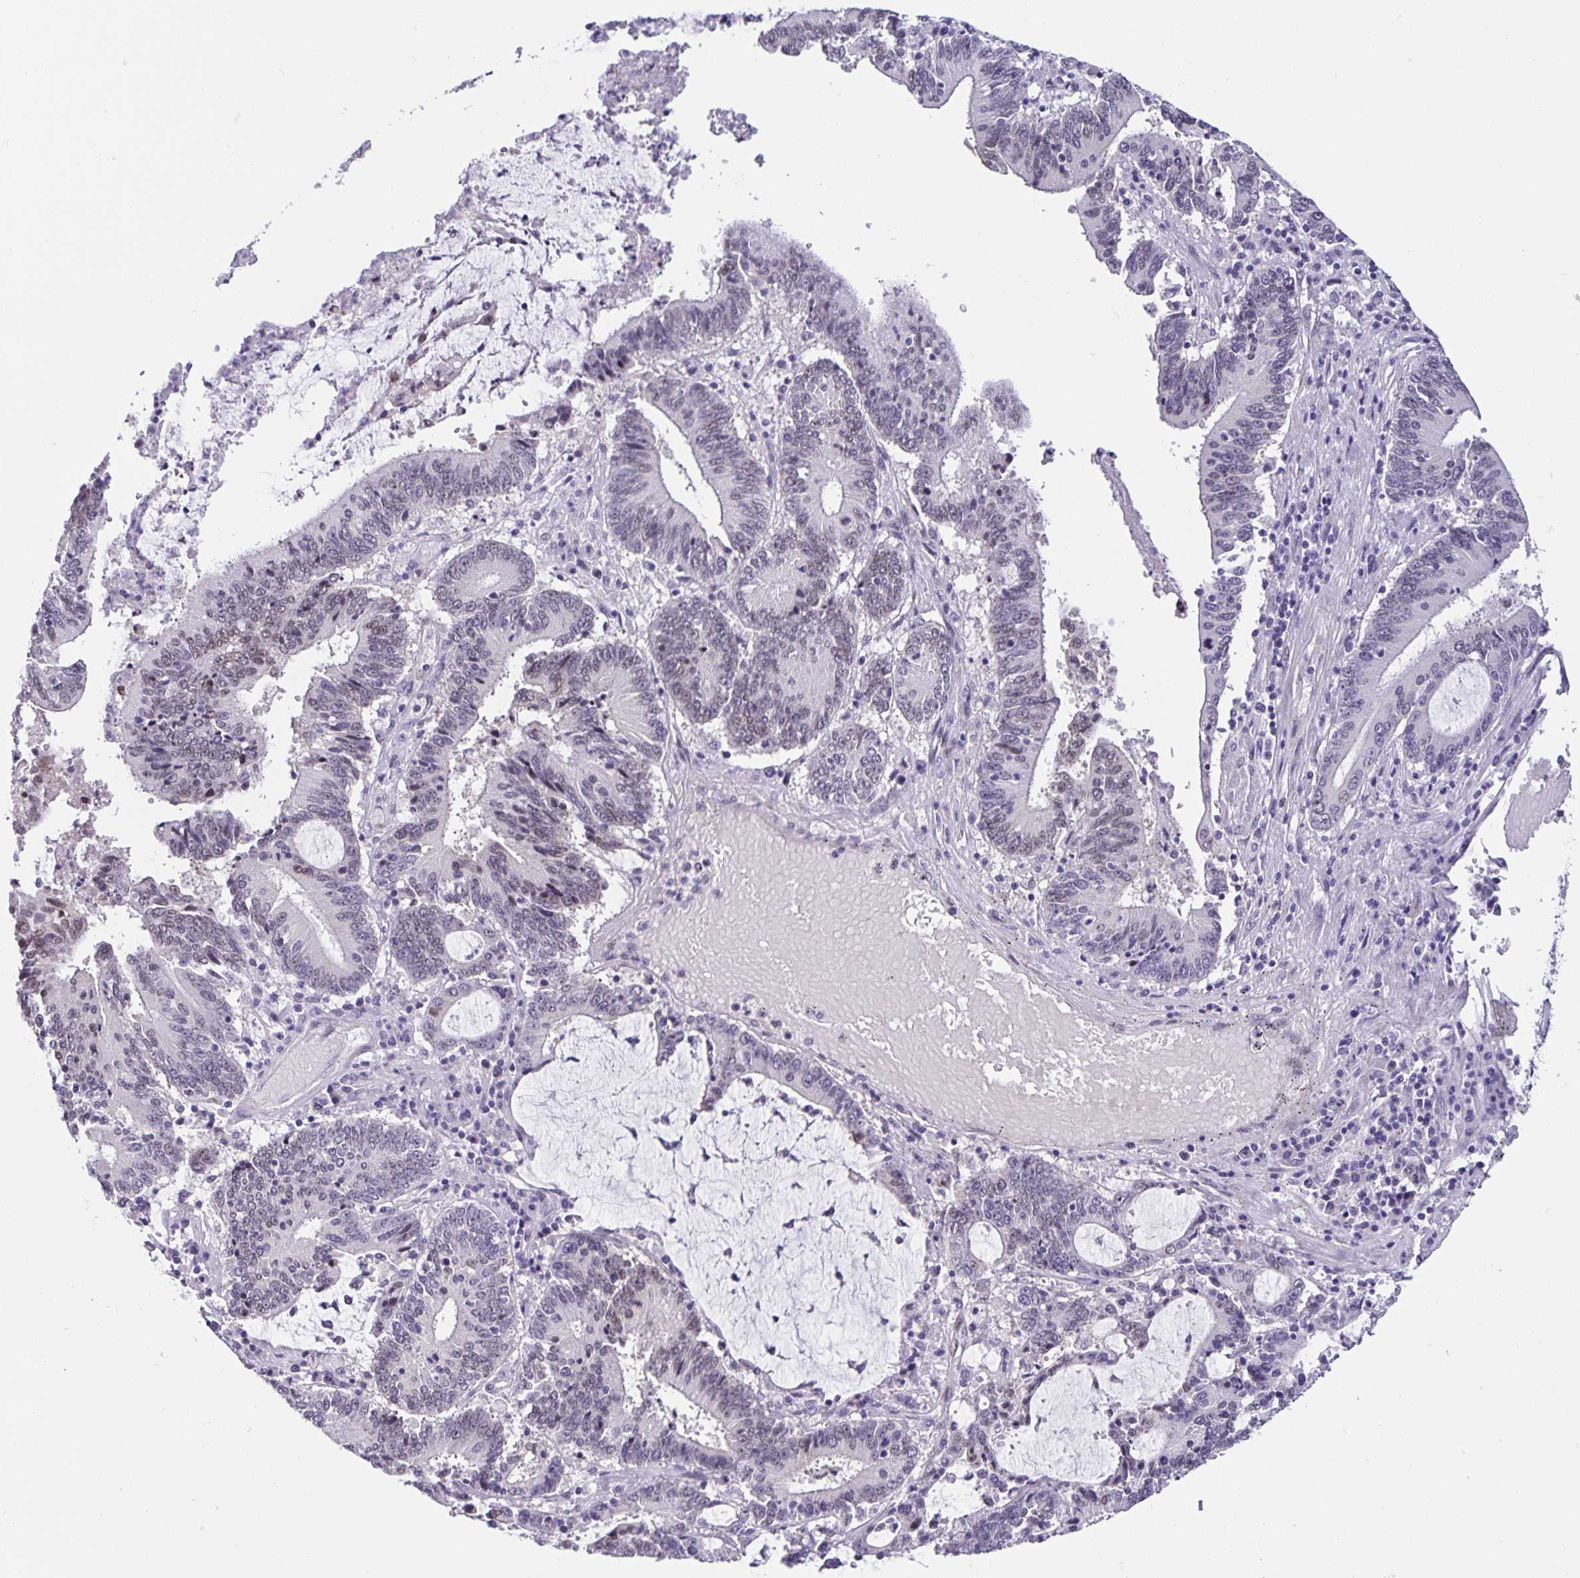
{"staining": {"intensity": "weak", "quantity": "<25%", "location": "nuclear"}, "tissue": "stomach cancer", "cell_type": "Tumor cells", "image_type": "cancer", "snomed": [{"axis": "morphology", "description": "Adenocarcinoma, NOS"}, {"axis": "topography", "description": "Stomach, upper"}], "caption": "Stomach cancer (adenocarcinoma) was stained to show a protein in brown. There is no significant staining in tumor cells. (Brightfield microscopy of DAB (3,3'-diaminobenzidine) IHC at high magnification).", "gene": "FOSL2", "patient": {"sex": "male", "age": 68}}